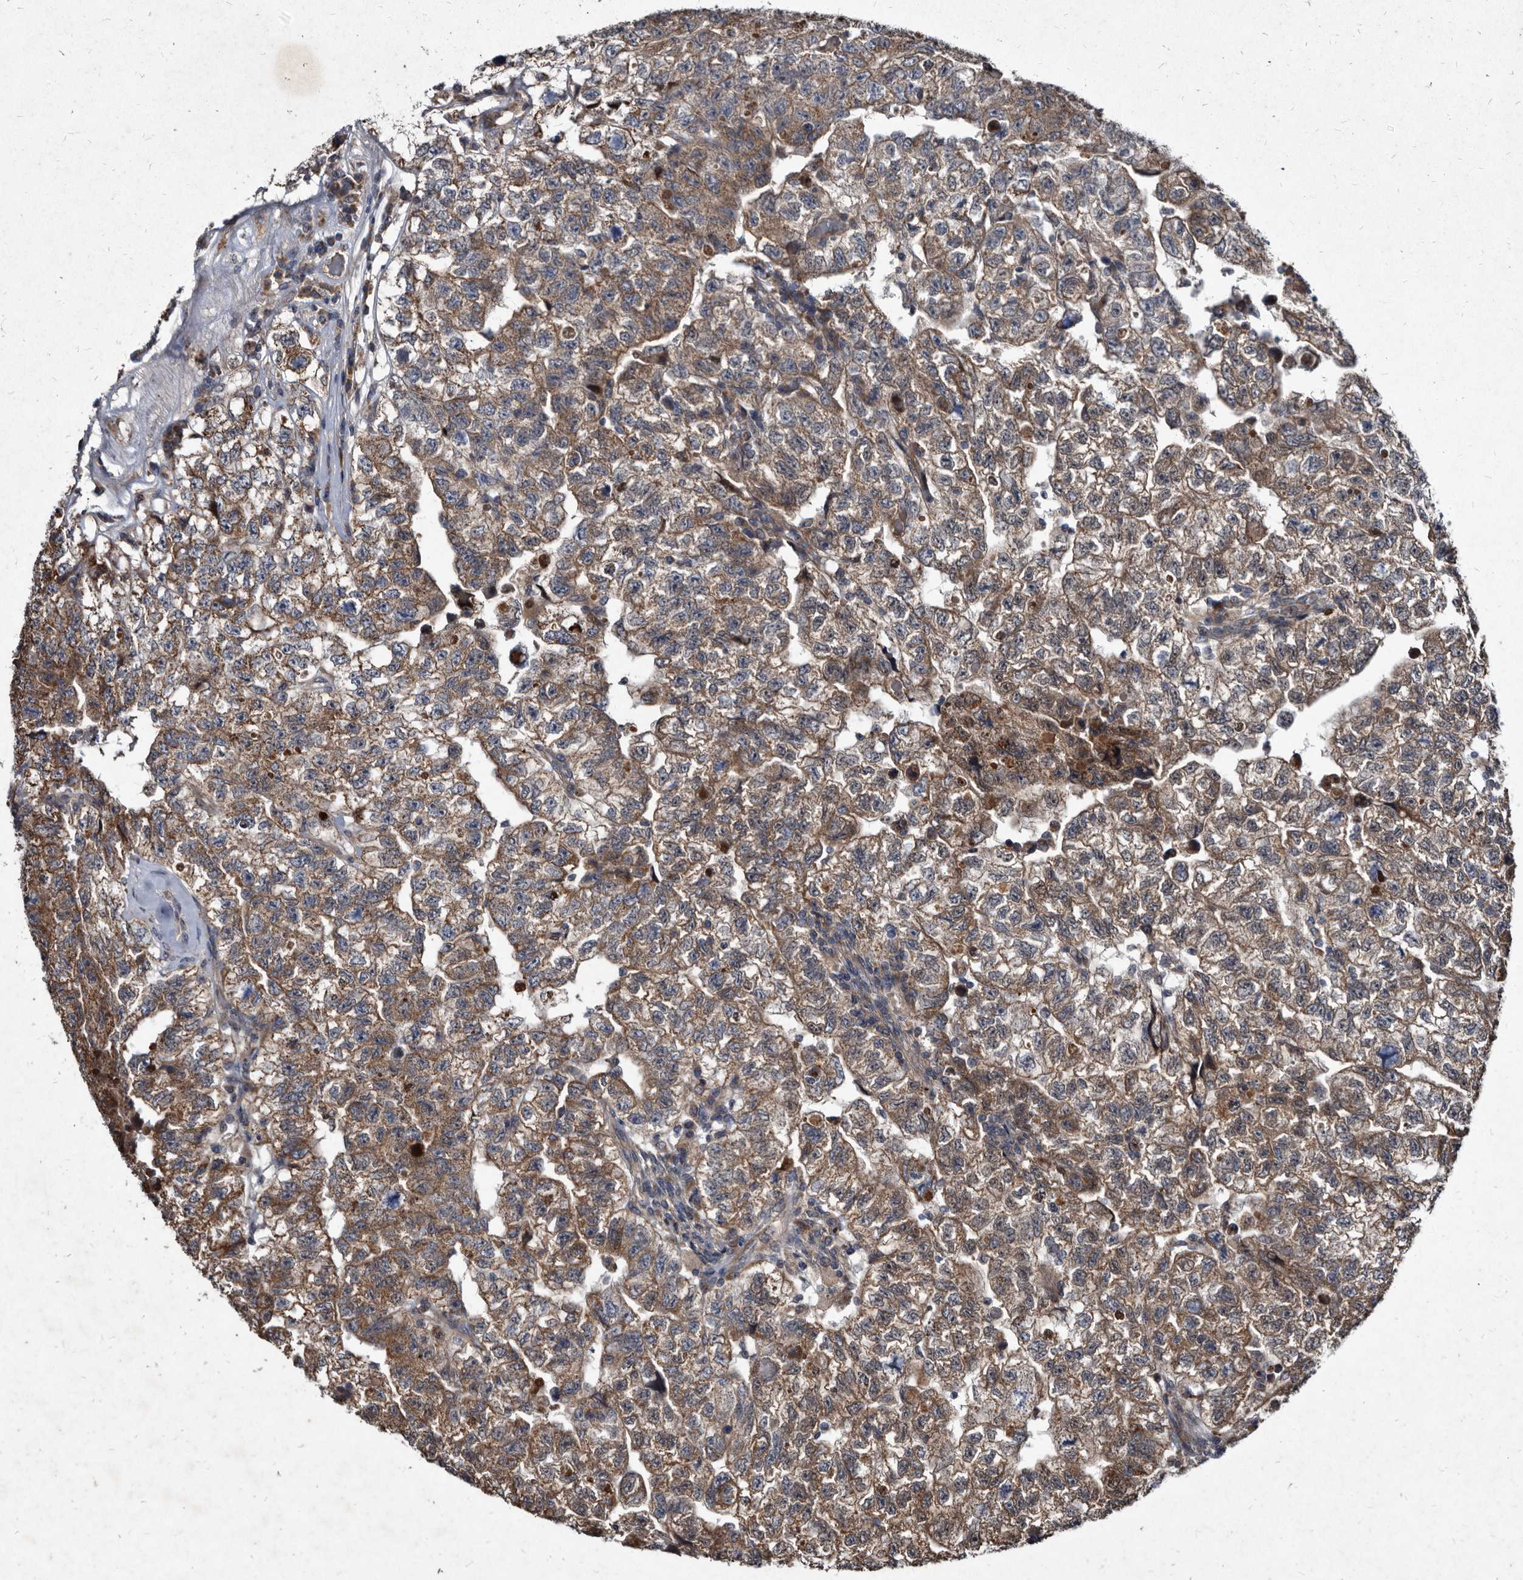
{"staining": {"intensity": "moderate", "quantity": ">75%", "location": "cytoplasmic/membranous"}, "tissue": "testis cancer", "cell_type": "Tumor cells", "image_type": "cancer", "snomed": [{"axis": "morphology", "description": "Carcinoma, Embryonal, NOS"}, {"axis": "topography", "description": "Testis"}], "caption": "Brown immunohistochemical staining in human embryonal carcinoma (testis) shows moderate cytoplasmic/membranous expression in approximately >75% of tumor cells. The staining is performed using DAB (3,3'-diaminobenzidine) brown chromogen to label protein expression. The nuclei are counter-stained blue using hematoxylin.", "gene": "YPEL3", "patient": {"sex": "male", "age": 36}}